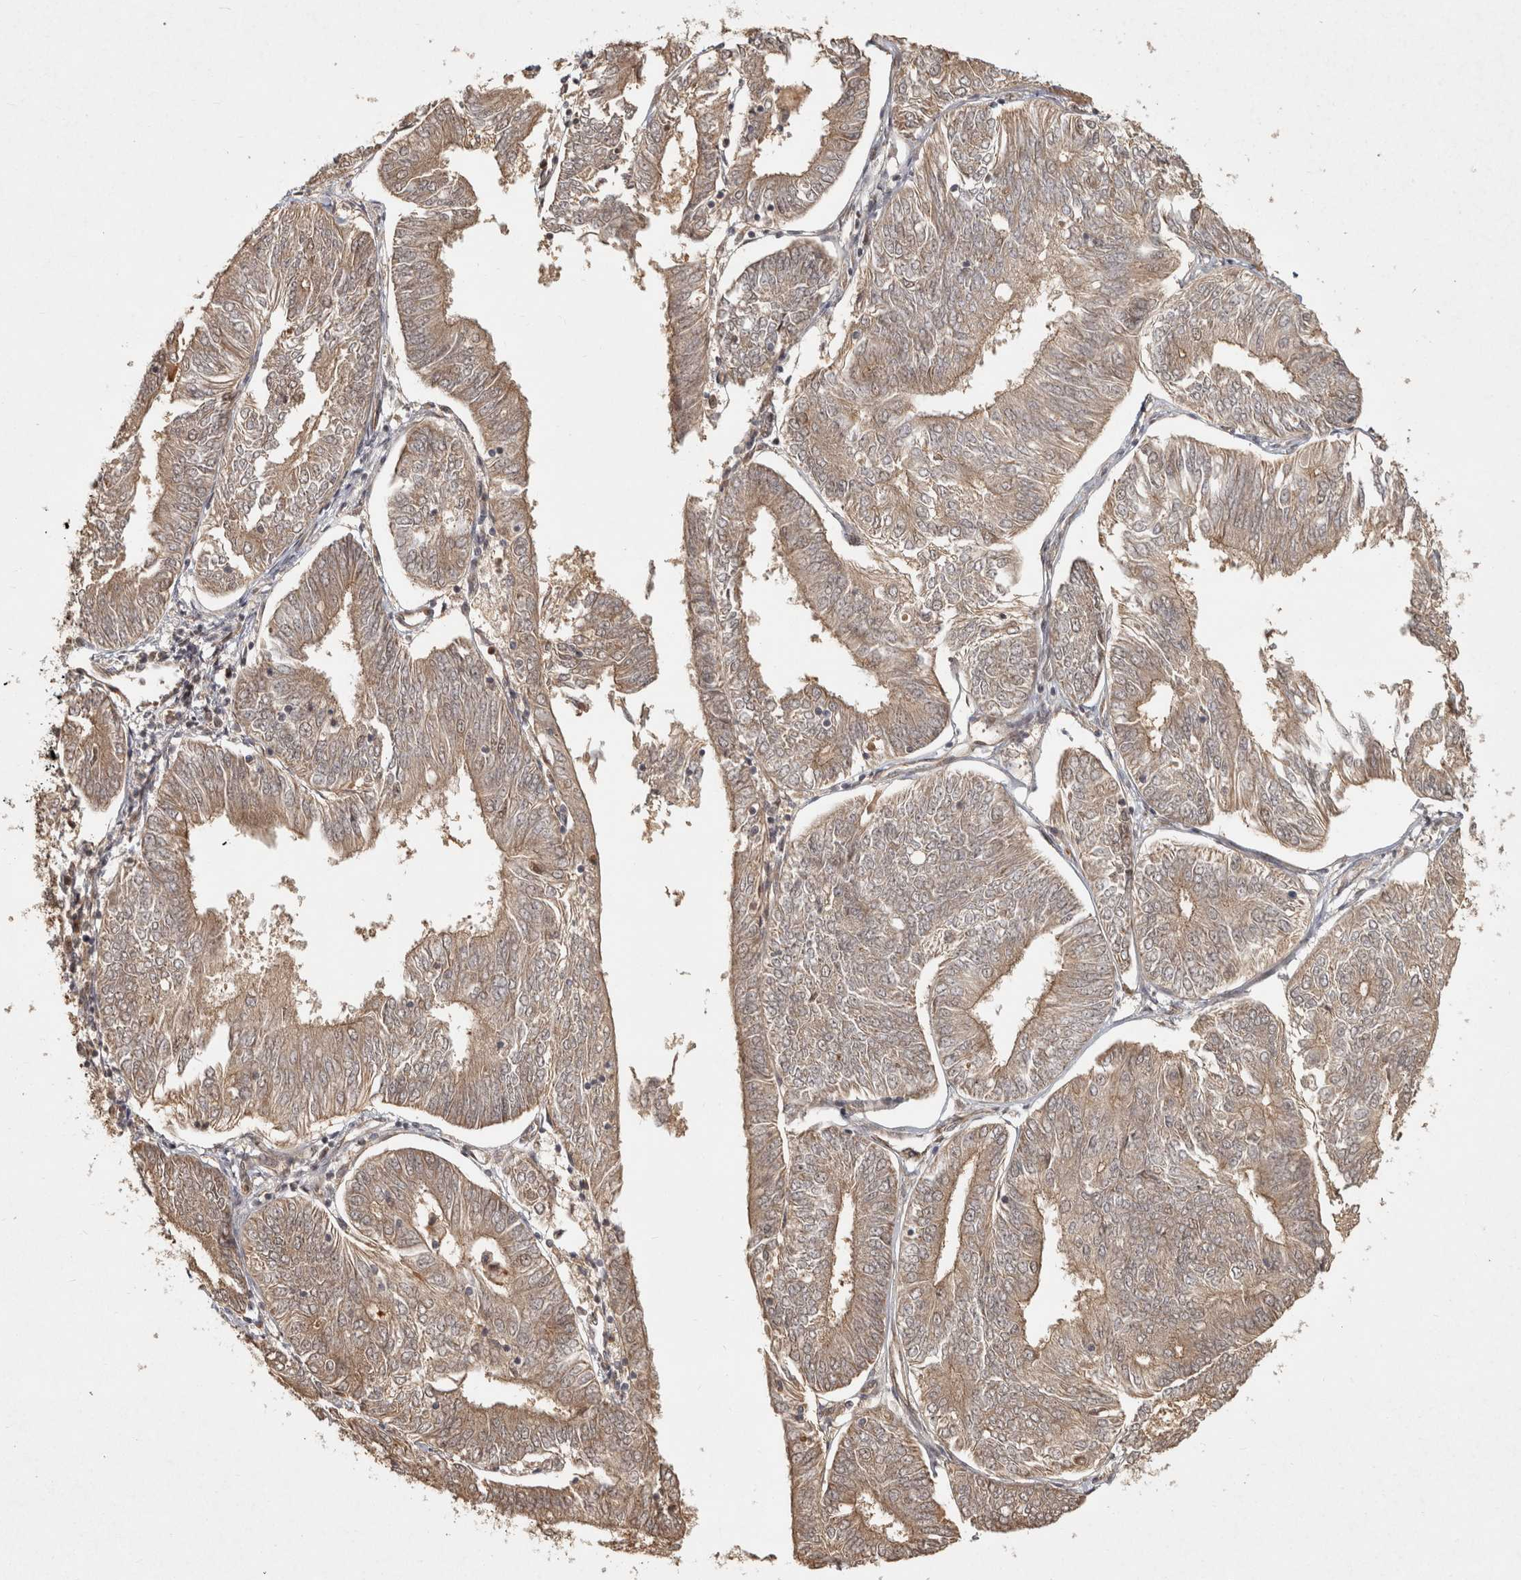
{"staining": {"intensity": "weak", "quantity": ">75%", "location": "cytoplasmic/membranous"}, "tissue": "endometrial cancer", "cell_type": "Tumor cells", "image_type": "cancer", "snomed": [{"axis": "morphology", "description": "Adenocarcinoma, NOS"}, {"axis": "topography", "description": "Endometrium"}], "caption": "Immunohistochemical staining of endometrial adenocarcinoma demonstrates low levels of weak cytoplasmic/membranous protein expression in approximately >75% of tumor cells. (DAB IHC with brightfield microscopy, high magnification).", "gene": "CAMSAP2", "patient": {"sex": "female", "age": 58}}